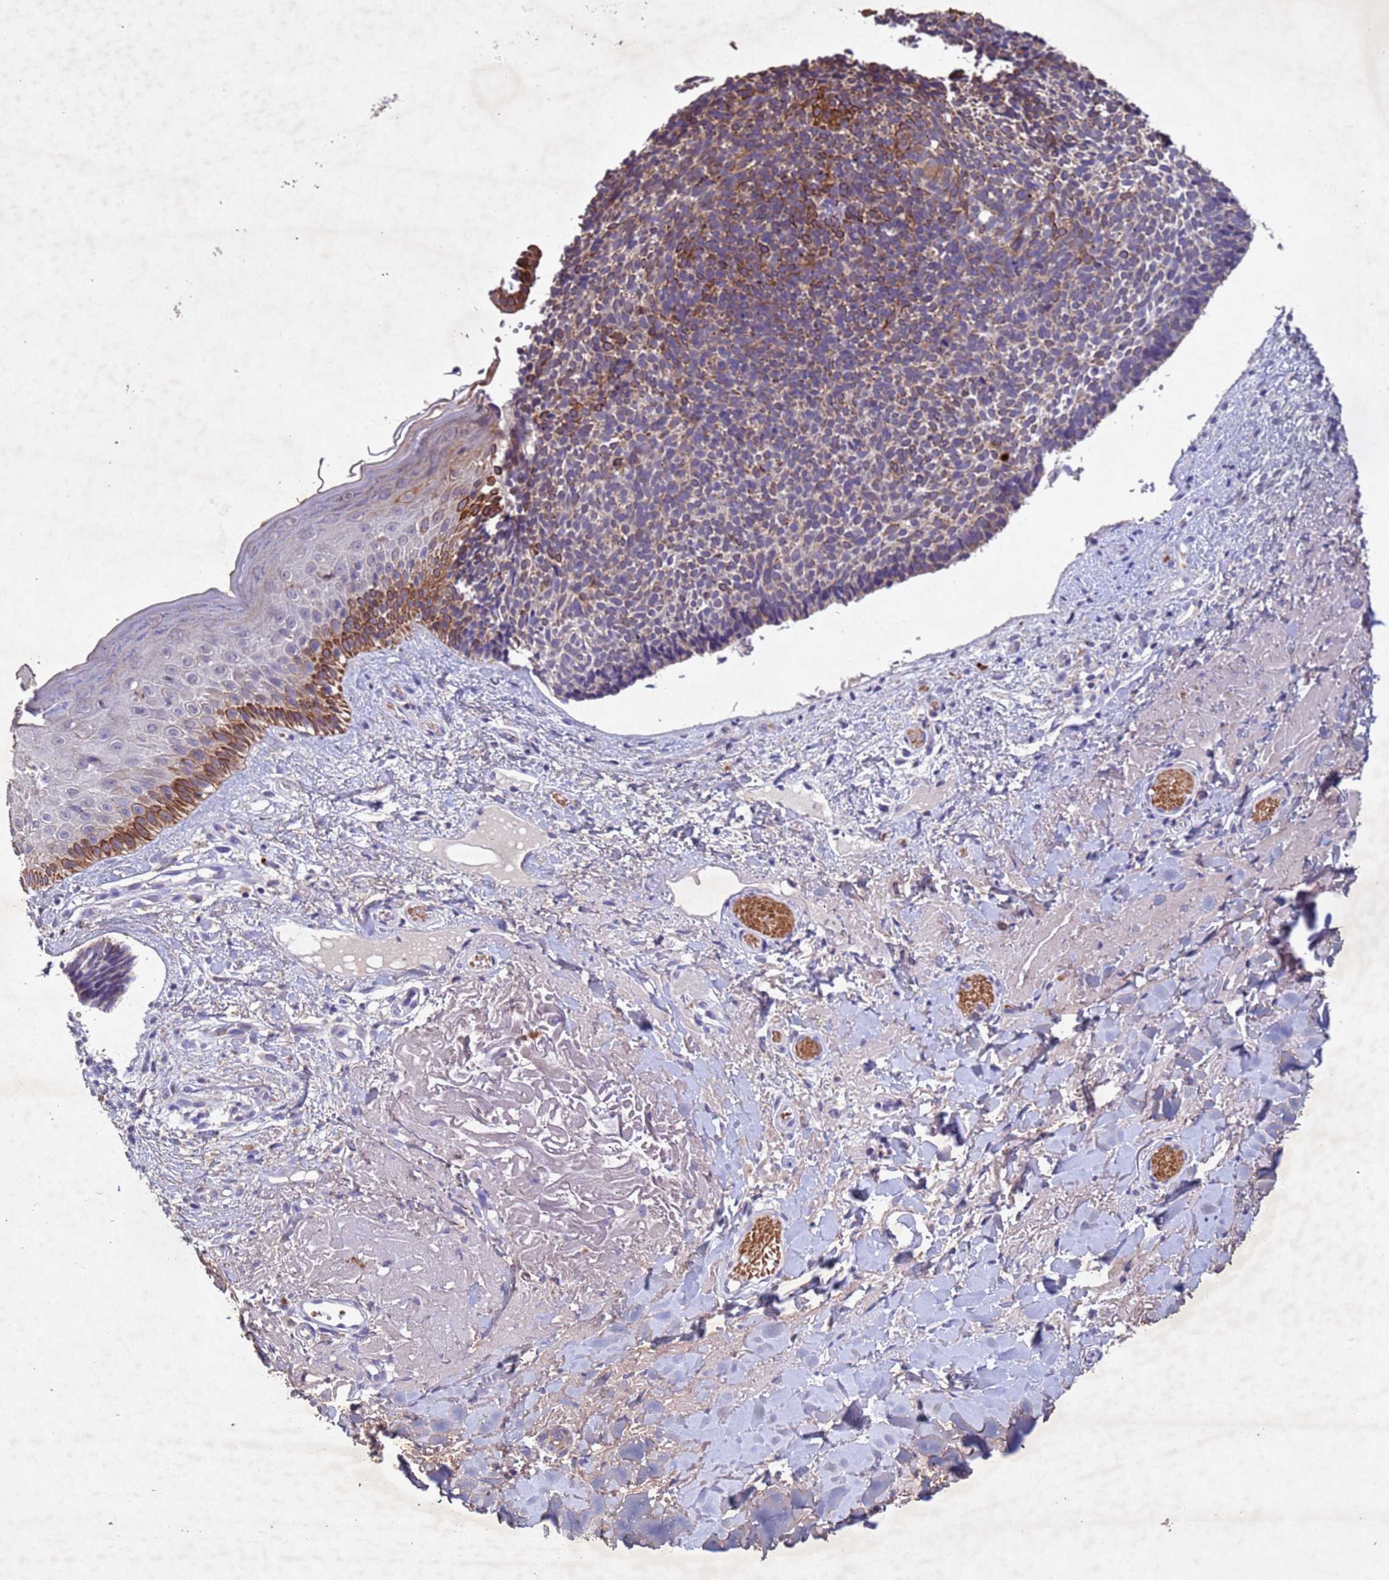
{"staining": {"intensity": "moderate", "quantity": "25%-75%", "location": "cytoplasmic/membranous"}, "tissue": "skin cancer", "cell_type": "Tumor cells", "image_type": "cancer", "snomed": [{"axis": "morphology", "description": "Basal cell carcinoma"}, {"axis": "topography", "description": "Skin"}], "caption": "This is an image of IHC staining of basal cell carcinoma (skin), which shows moderate staining in the cytoplasmic/membranous of tumor cells.", "gene": "NLRP11", "patient": {"sex": "male", "age": 84}}